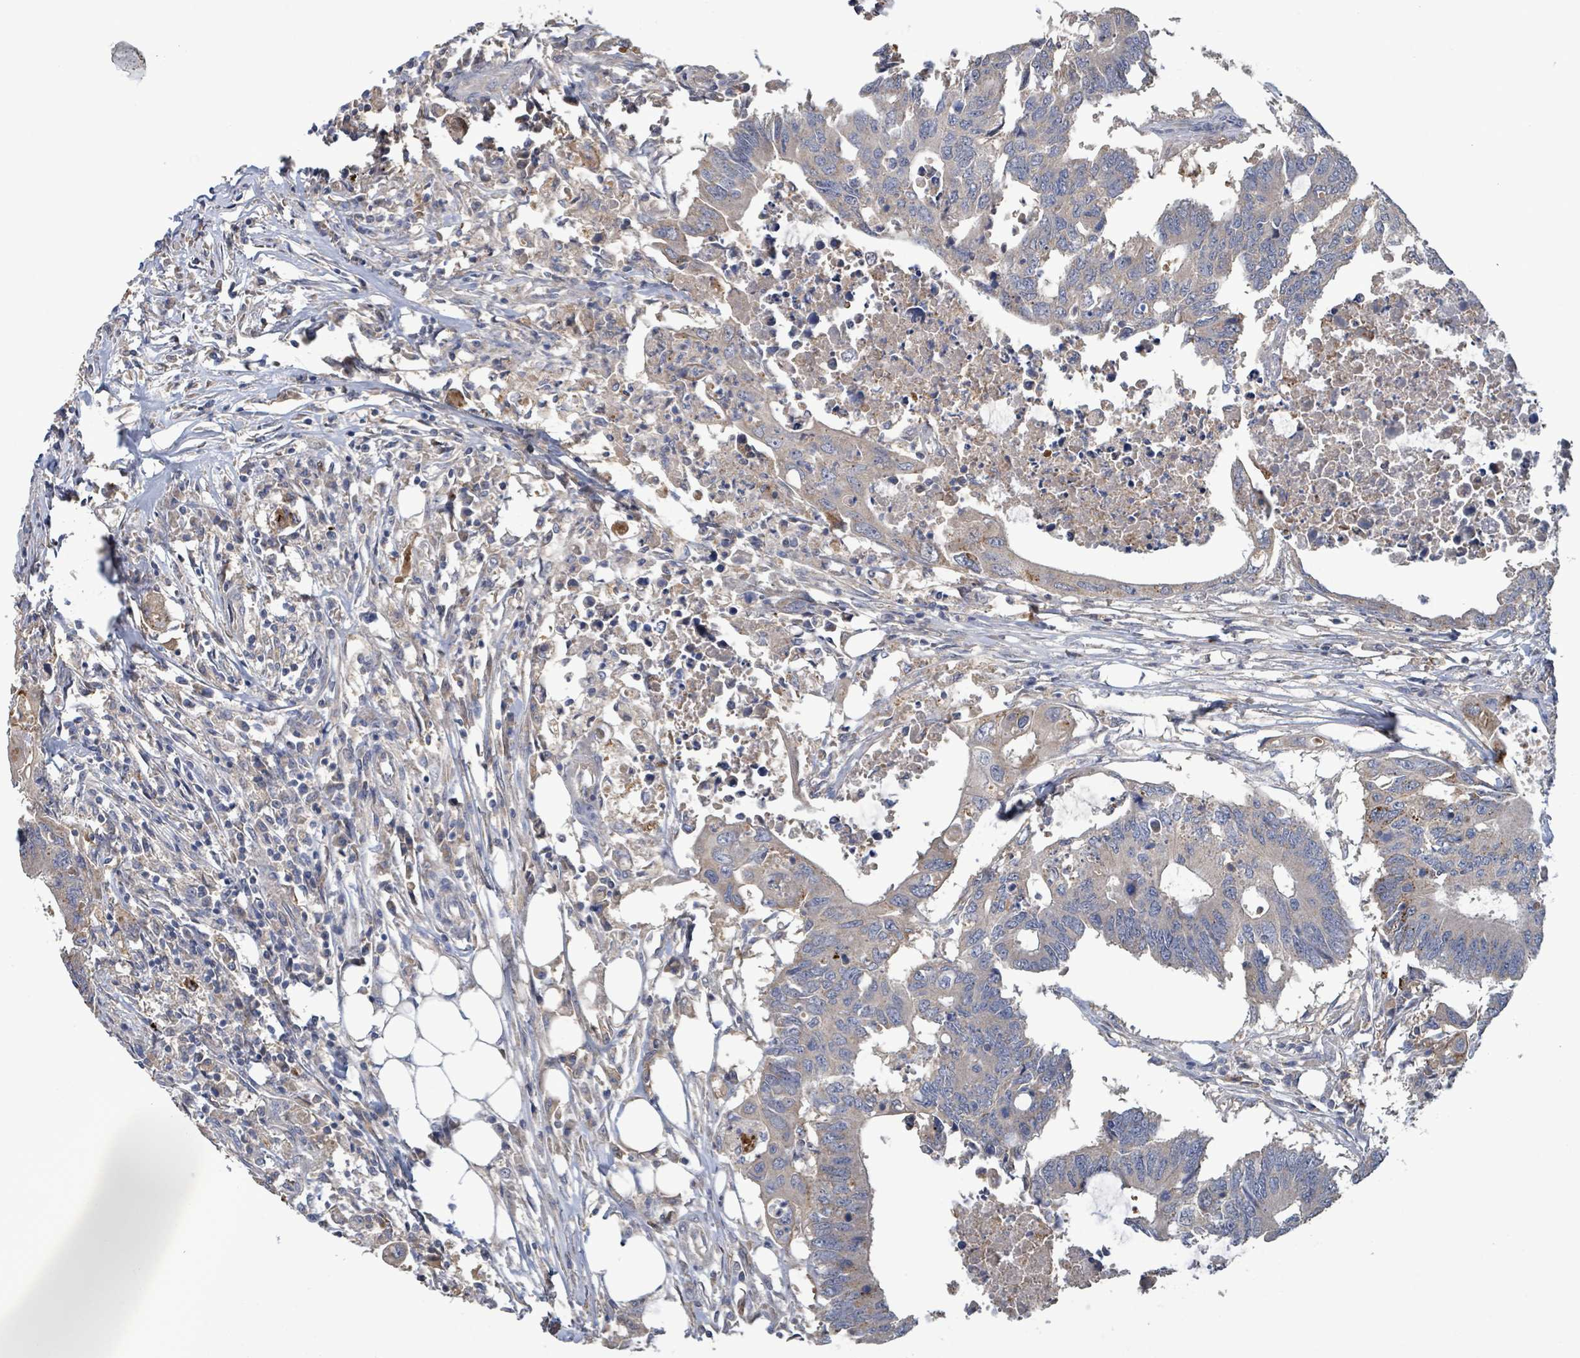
{"staining": {"intensity": "moderate", "quantity": "<25%", "location": "cytoplasmic/membranous"}, "tissue": "colorectal cancer", "cell_type": "Tumor cells", "image_type": "cancer", "snomed": [{"axis": "morphology", "description": "Adenocarcinoma, NOS"}, {"axis": "topography", "description": "Colon"}], "caption": "The photomicrograph exhibits immunohistochemical staining of colorectal cancer (adenocarcinoma). There is moderate cytoplasmic/membranous positivity is identified in about <25% of tumor cells.", "gene": "PLAAT1", "patient": {"sex": "male", "age": 71}}